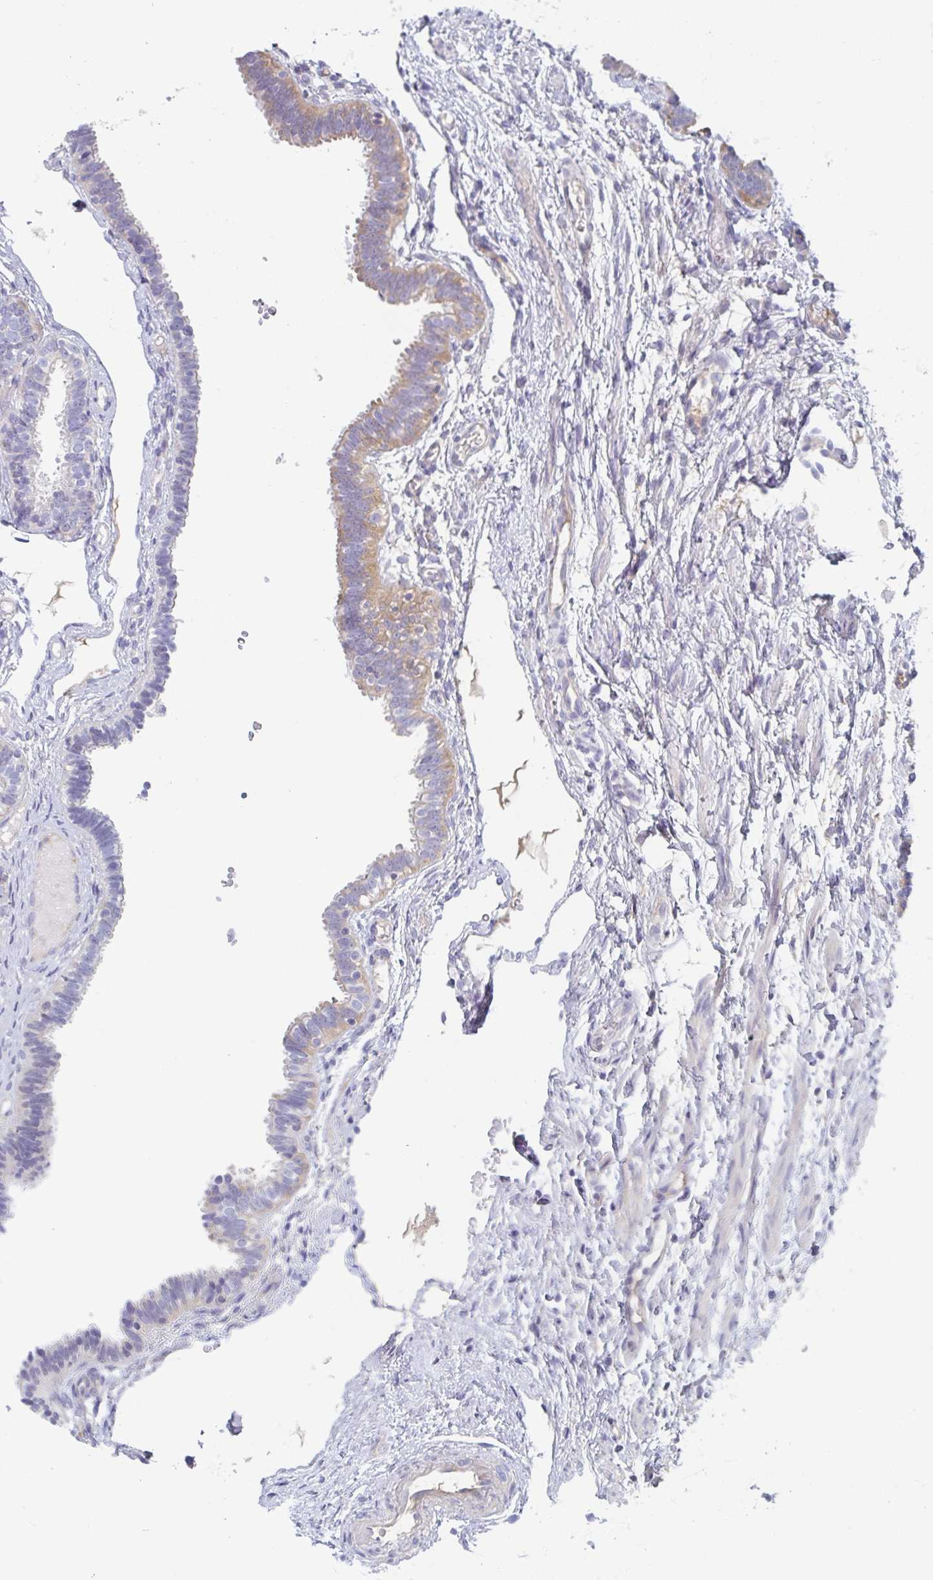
{"staining": {"intensity": "moderate", "quantity": "25%-75%", "location": "cytoplasmic/membranous"}, "tissue": "fallopian tube", "cell_type": "Glandular cells", "image_type": "normal", "snomed": [{"axis": "morphology", "description": "Normal tissue, NOS"}, {"axis": "topography", "description": "Fallopian tube"}], "caption": "This histopathology image reveals normal fallopian tube stained with immunohistochemistry (IHC) to label a protein in brown. The cytoplasmic/membranous of glandular cells show moderate positivity for the protein. Nuclei are counter-stained blue.", "gene": "AMPD2", "patient": {"sex": "female", "age": 37}}